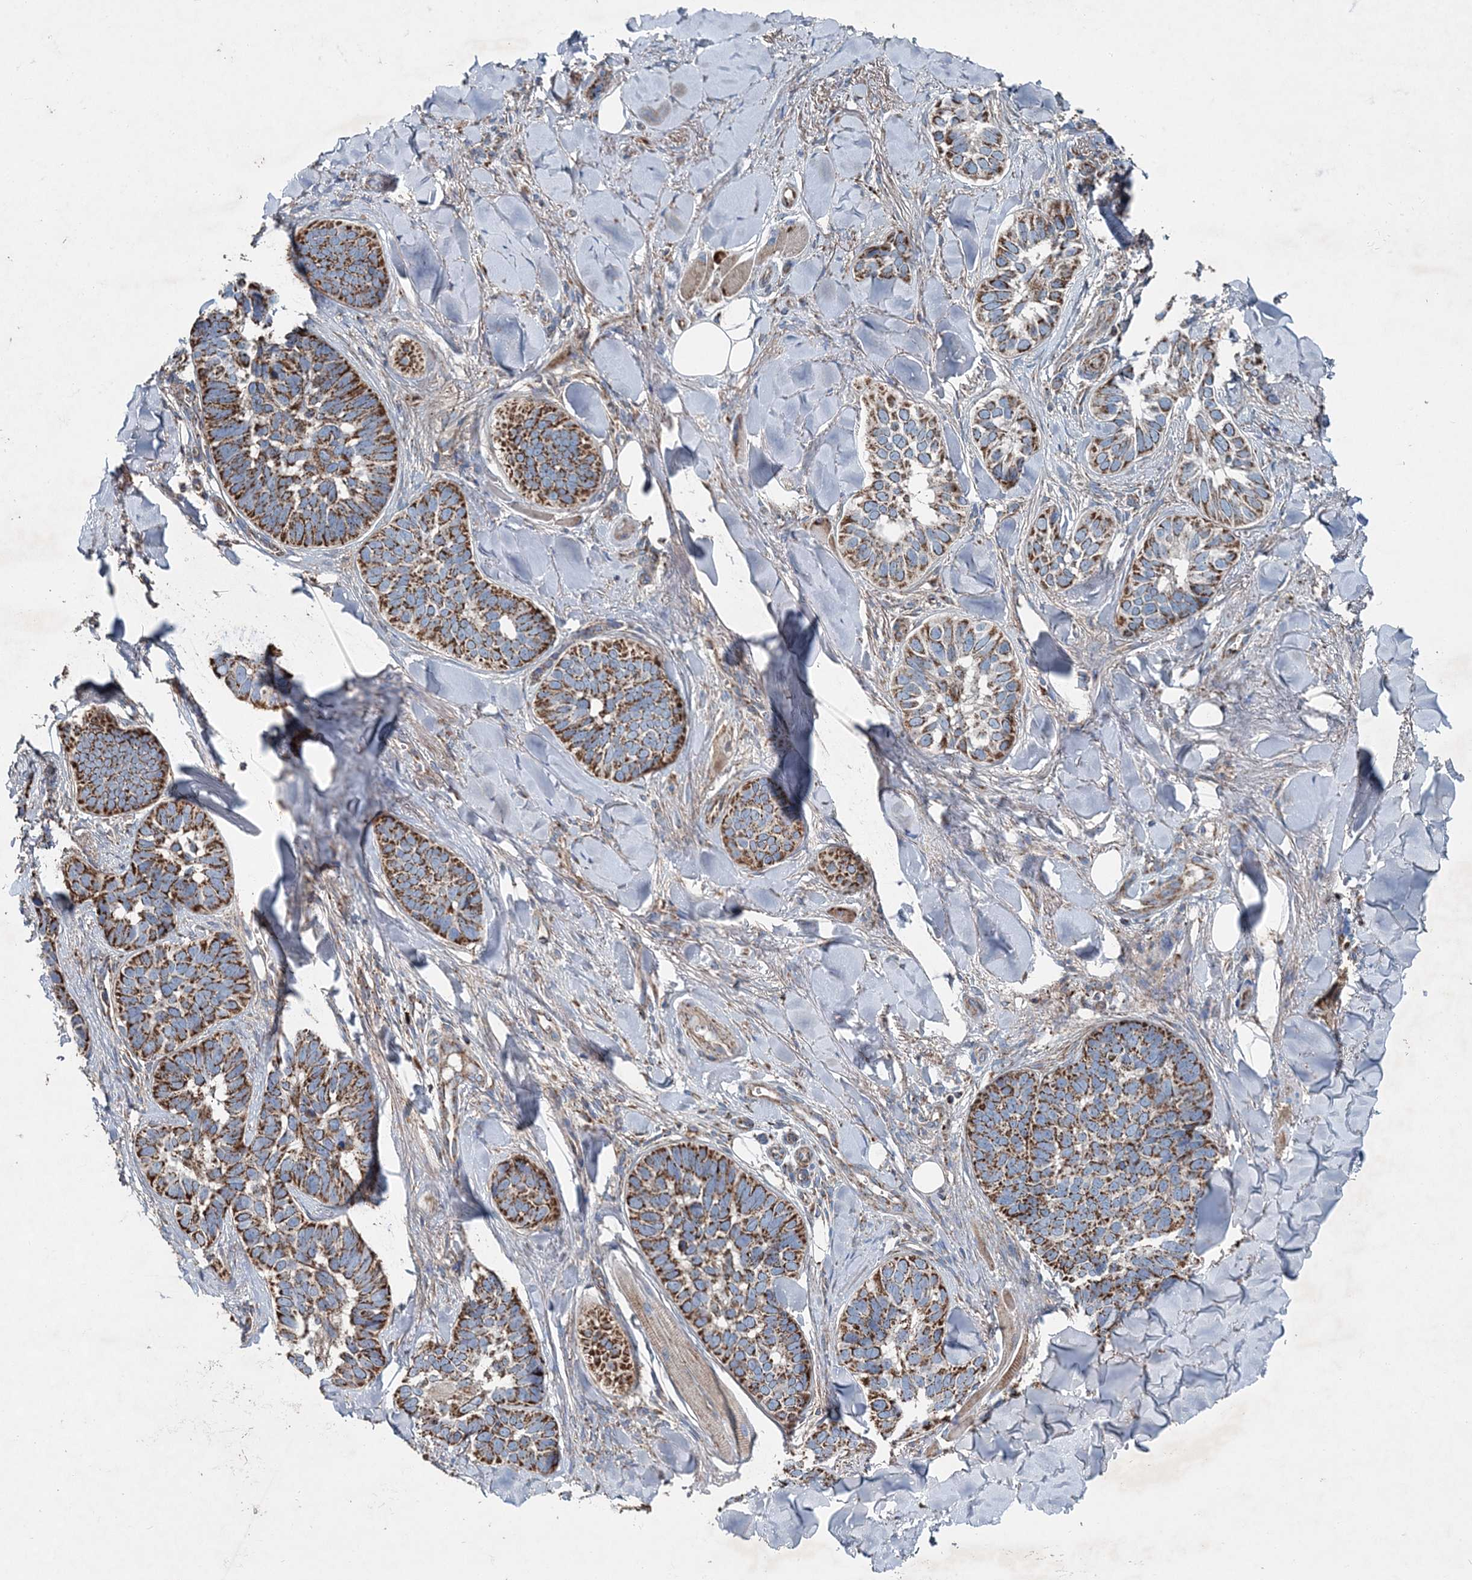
{"staining": {"intensity": "strong", "quantity": ">75%", "location": "cytoplasmic/membranous"}, "tissue": "skin cancer", "cell_type": "Tumor cells", "image_type": "cancer", "snomed": [{"axis": "morphology", "description": "Basal cell carcinoma"}, {"axis": "topography", "description": "Skin"}], "caption": "Strong cytoplasmic/membranous protein staining is seen in about >75% of tumor cells in basal cell carcinoma (skin).", "gene": "SPAG16", "patient": {"sex": "male", "age": 62}}